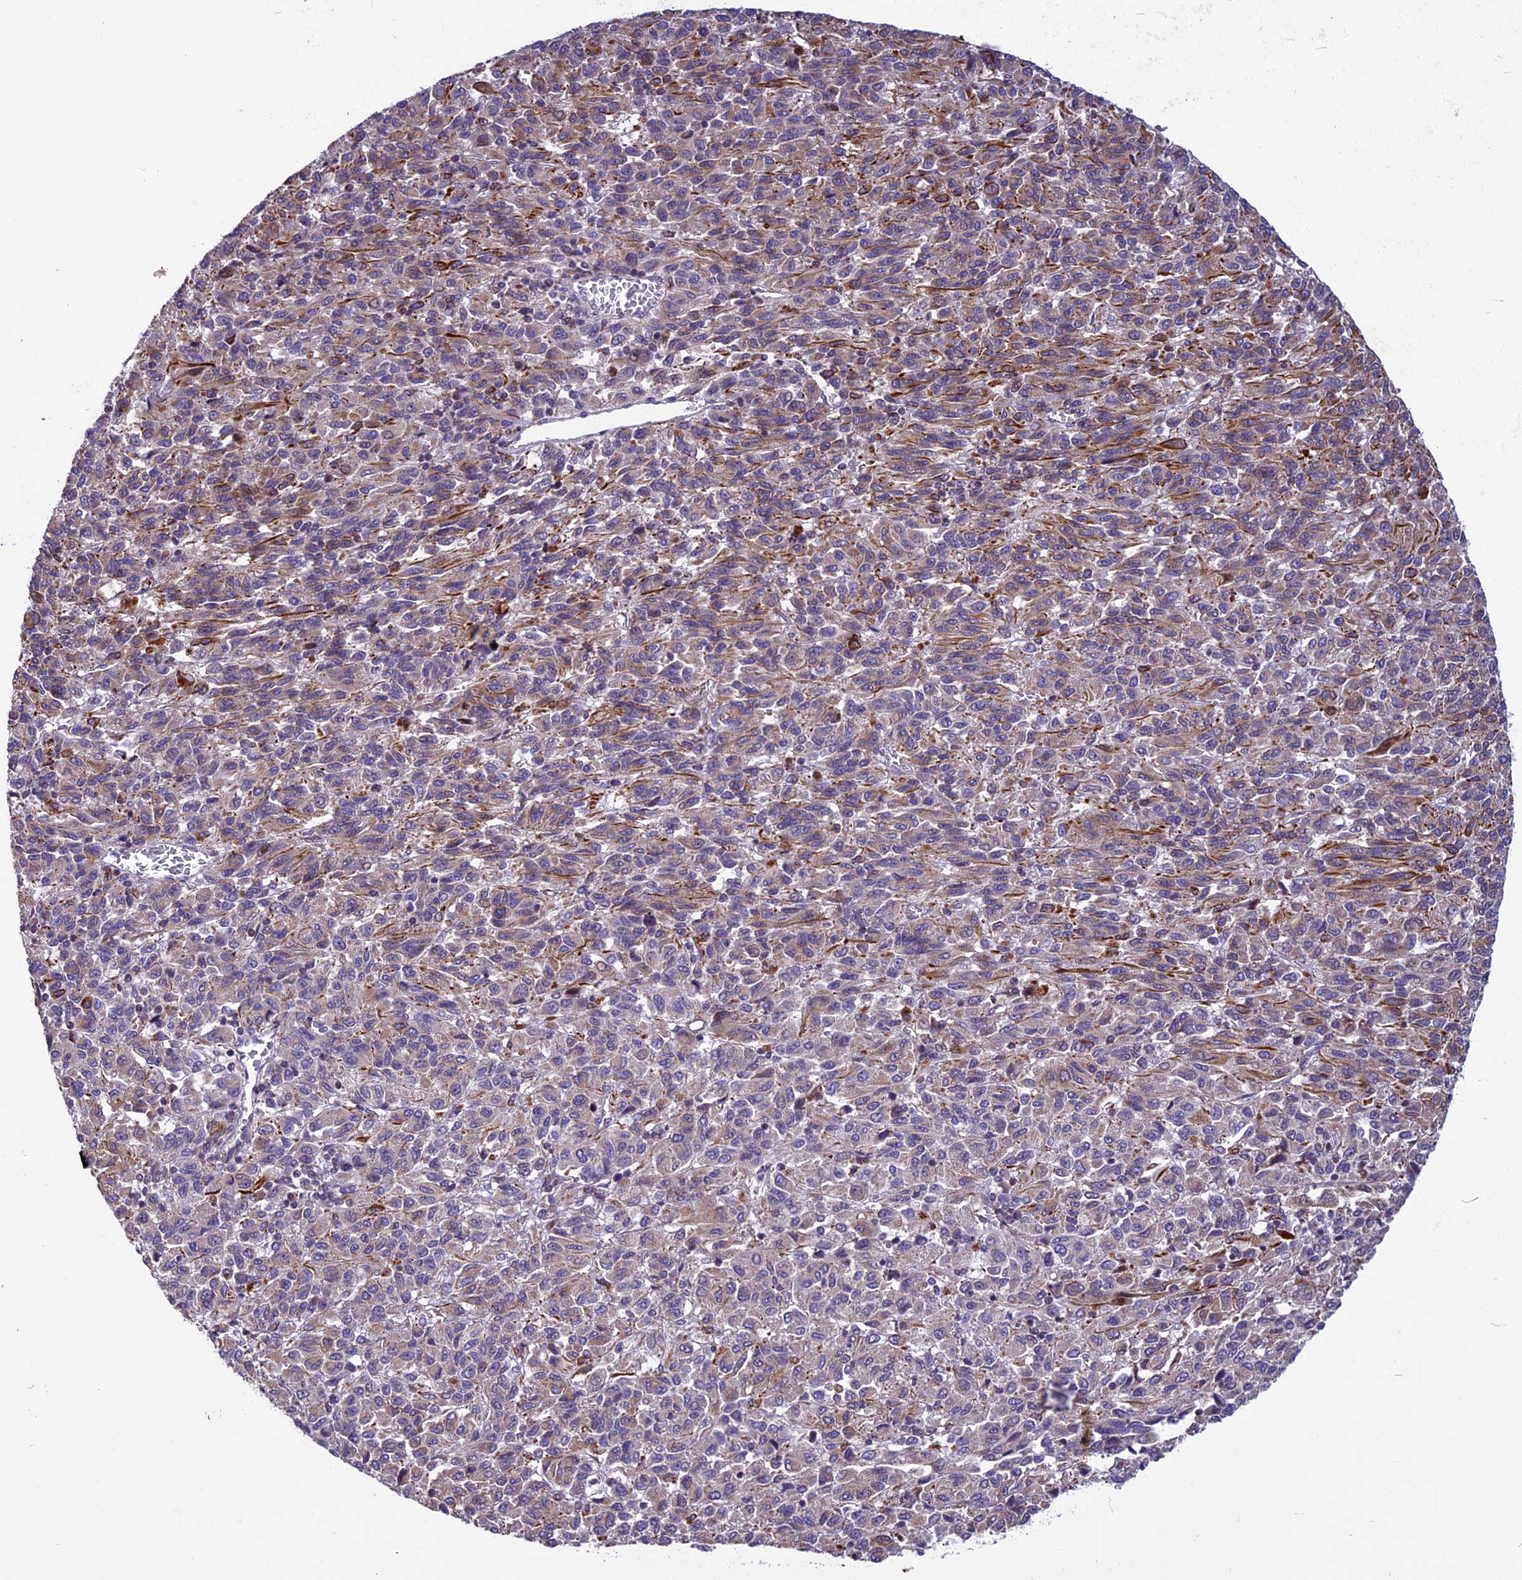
{"staining": {"intensity": "moderate", "quantity": "25%-75%", "location": "cytoplasmic/membranous"}, "tissue": "melanoma", "cell_type": "Tumor cells", "image_type": "cancer", "snomed": [{"axis": "morphology", "description": "Malignant melanoma, Metastatic site"}, {"axis": "topography", "description": "Lung"}], "caption": "Malignant melanoma (metastatic site) stained for a protein (brown) shows moderate cytoplasmic/membranous positive staining in about 25%-75% of tumor cells.", "gene": "MIEF2", "patient": {"sex": "male", "age": 64}}